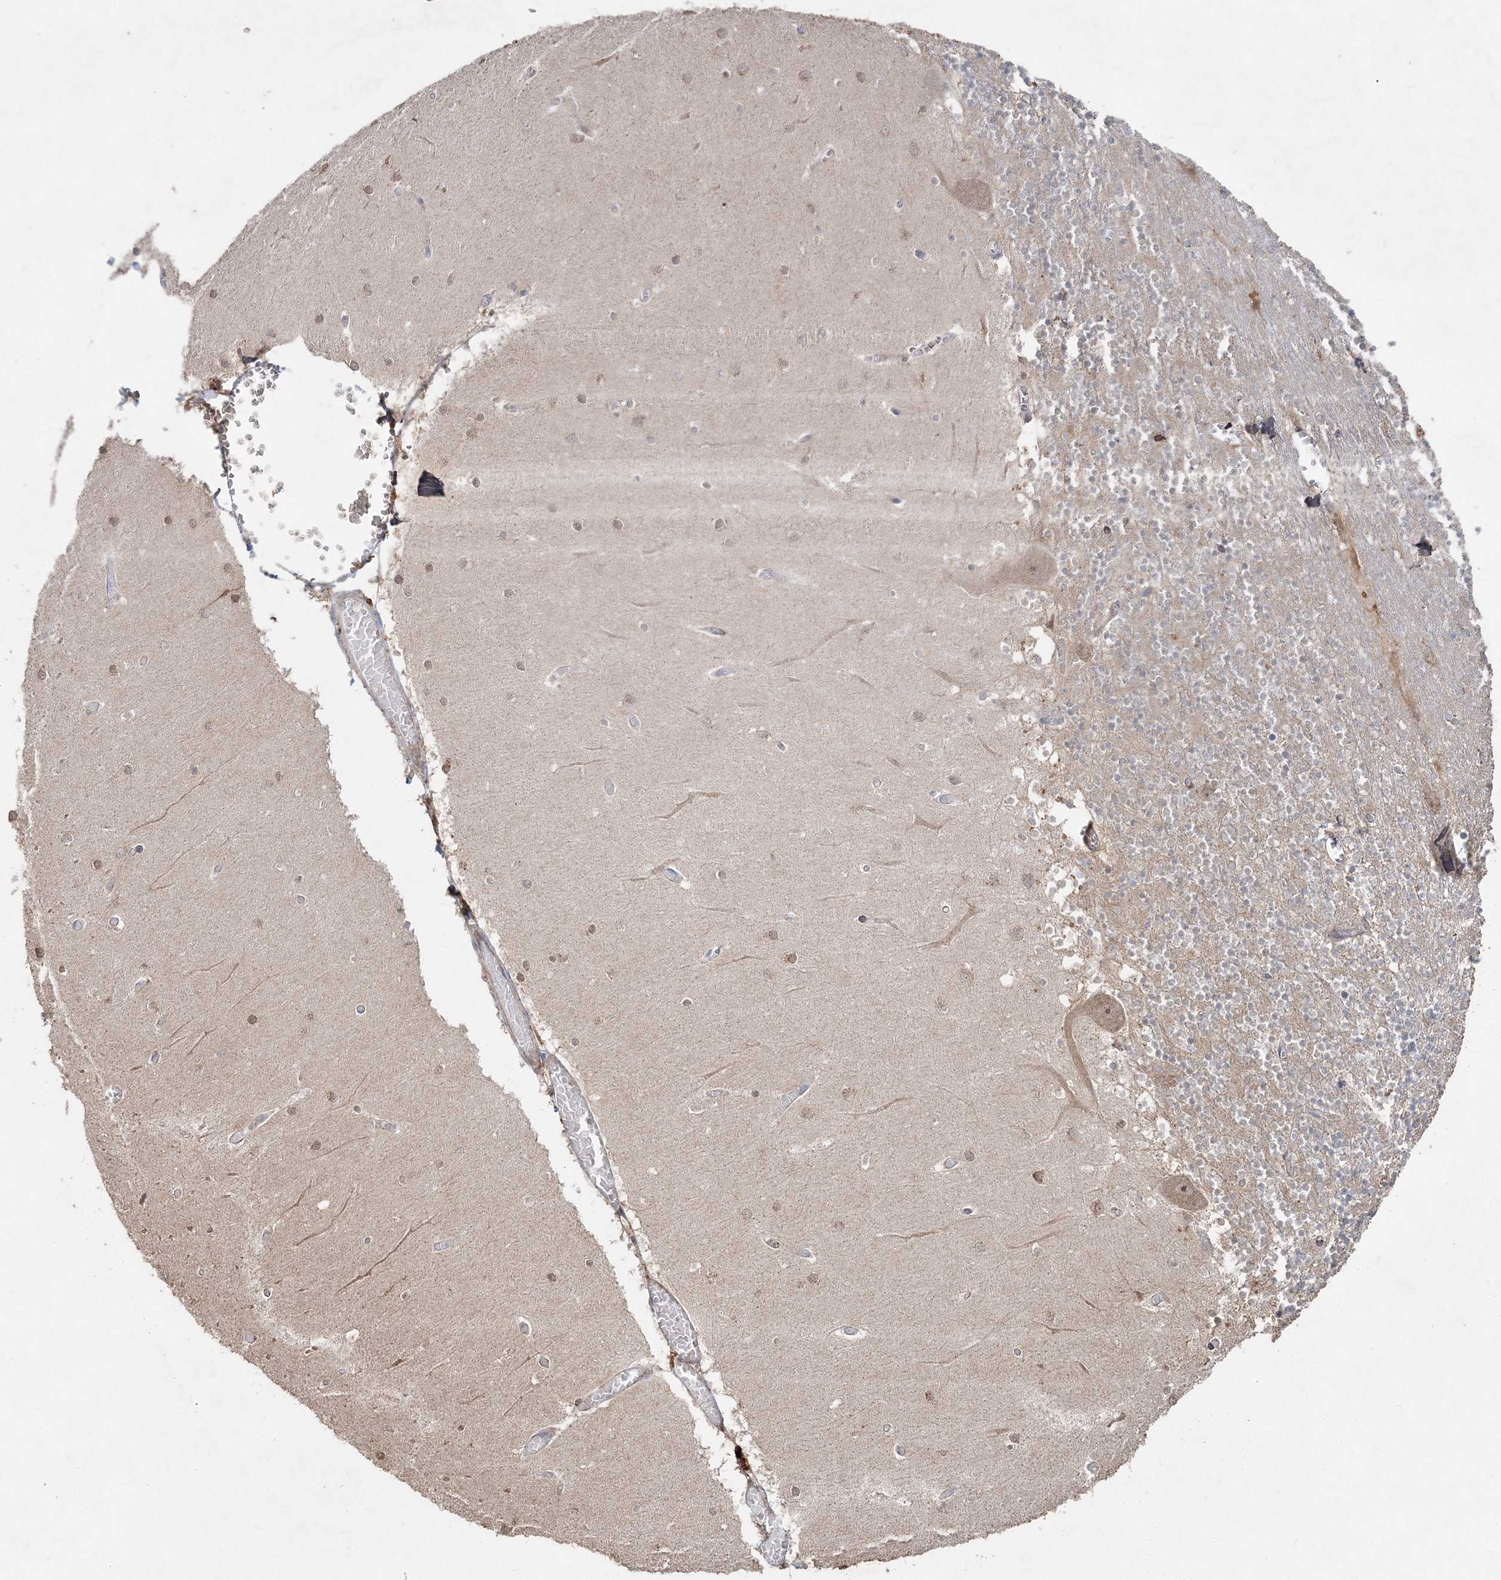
{"staining": {"intensity": "moderate", "quantity": "25%-75%", "location": "cytoplasmic/membranous"}, "tissue": "cerebellum", "cell_type": "Cells in granular layer", "image_type": "normal", "snomed": [{"axis": "morphology", "description": "Normal tissue, NOS"}, {"axis": "topography", "description": "Cerebellum"}], "caption": "A brown stain labels moderate cytoplasmic/membranous expression of a protein in cells in granular layer of unremarkable cerebellum.", "gene": "SLU7", "patient": {"sex": "female", "age": 28}}